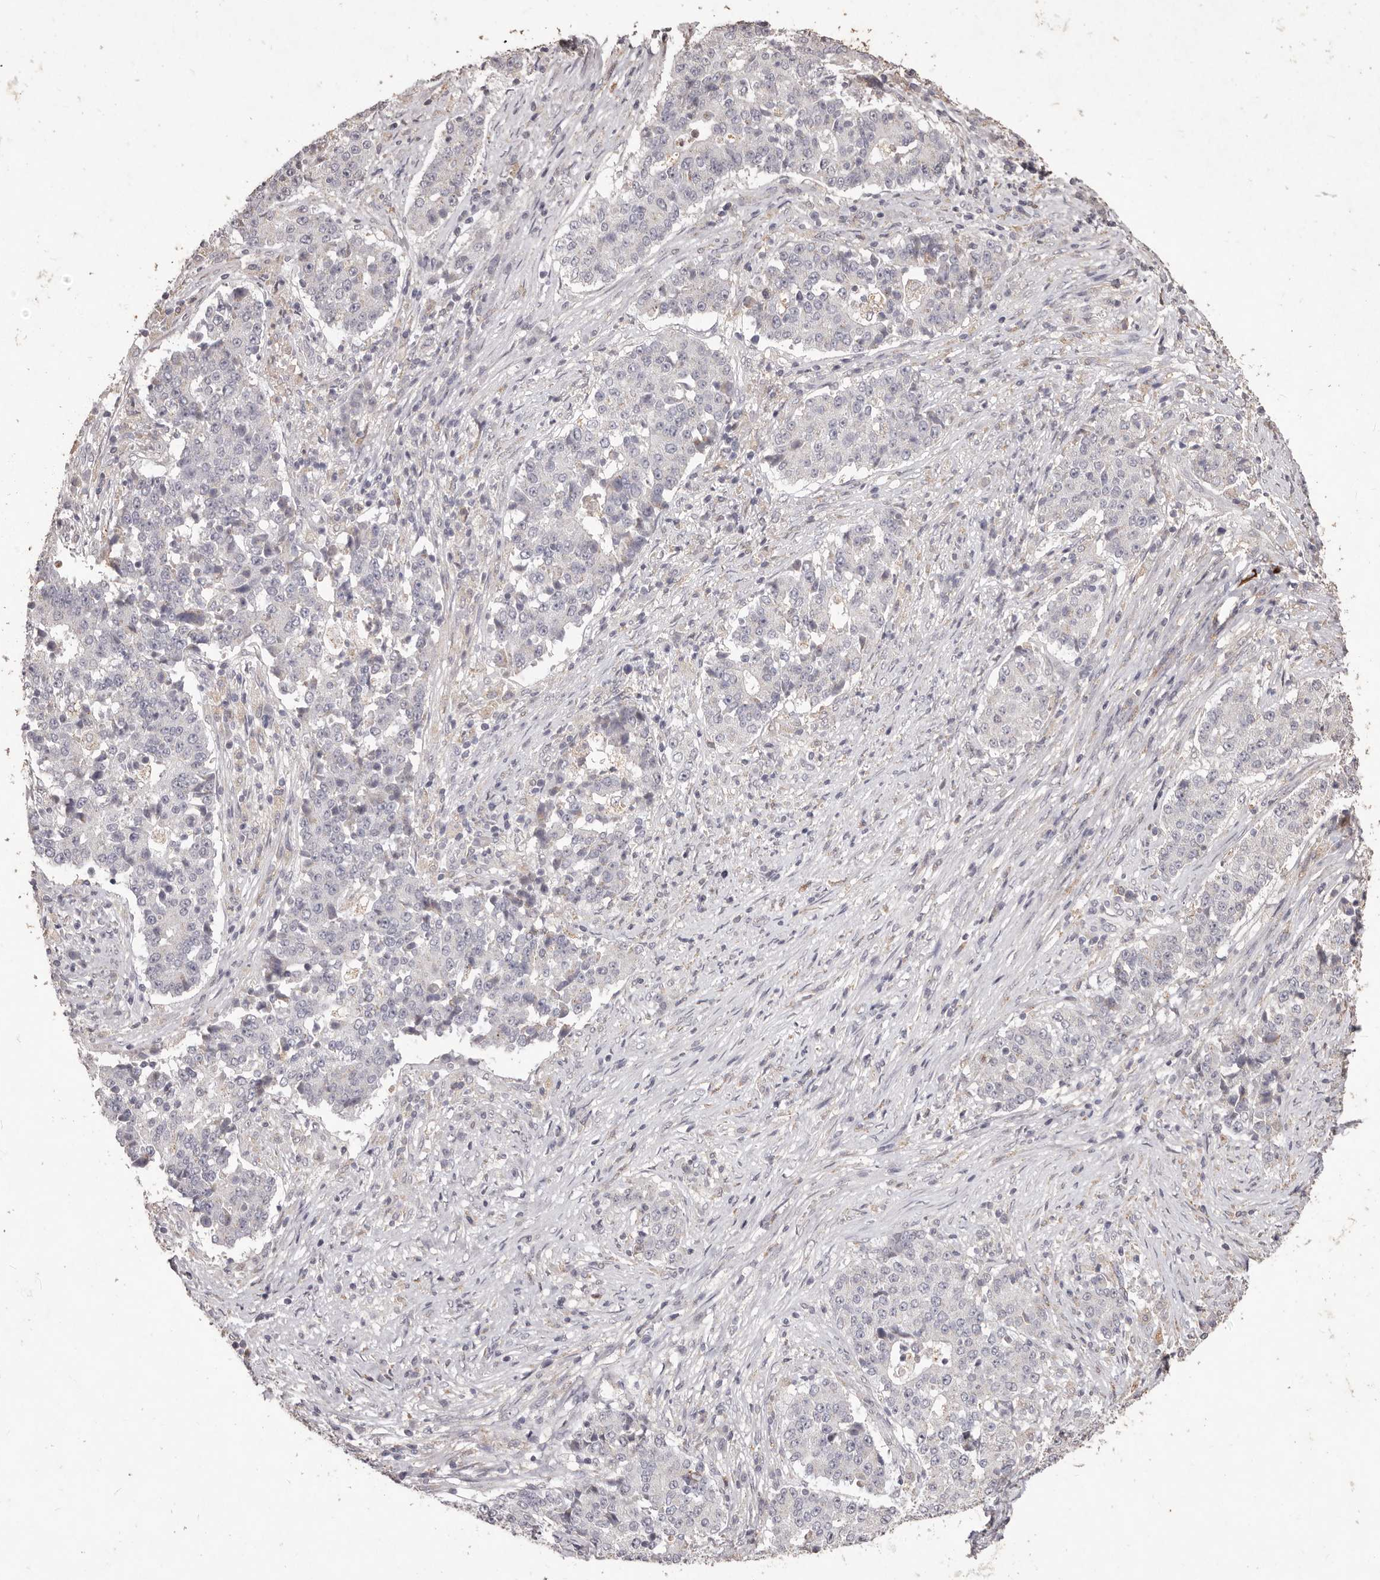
{"staining": {"intensity": "negative", "quantity": "none", "location": "none"}, "tissue": "stomach cancer", "cell_type": "Tumor cells", "image_type": "cancer", "snomed": [{"axis": "morphology", "description": "Adenocarcinoma, NOS"}, {"axis": "topography", "description": "Stomach"}], "caption": "Human stomach cancer (adenocarcinoma) stained for a protein using immunohistochemistry (IHC) shows no positivity in tumor cells.", "gene": "PRSS27", "patient": {"sex": "male", "age": 59}}